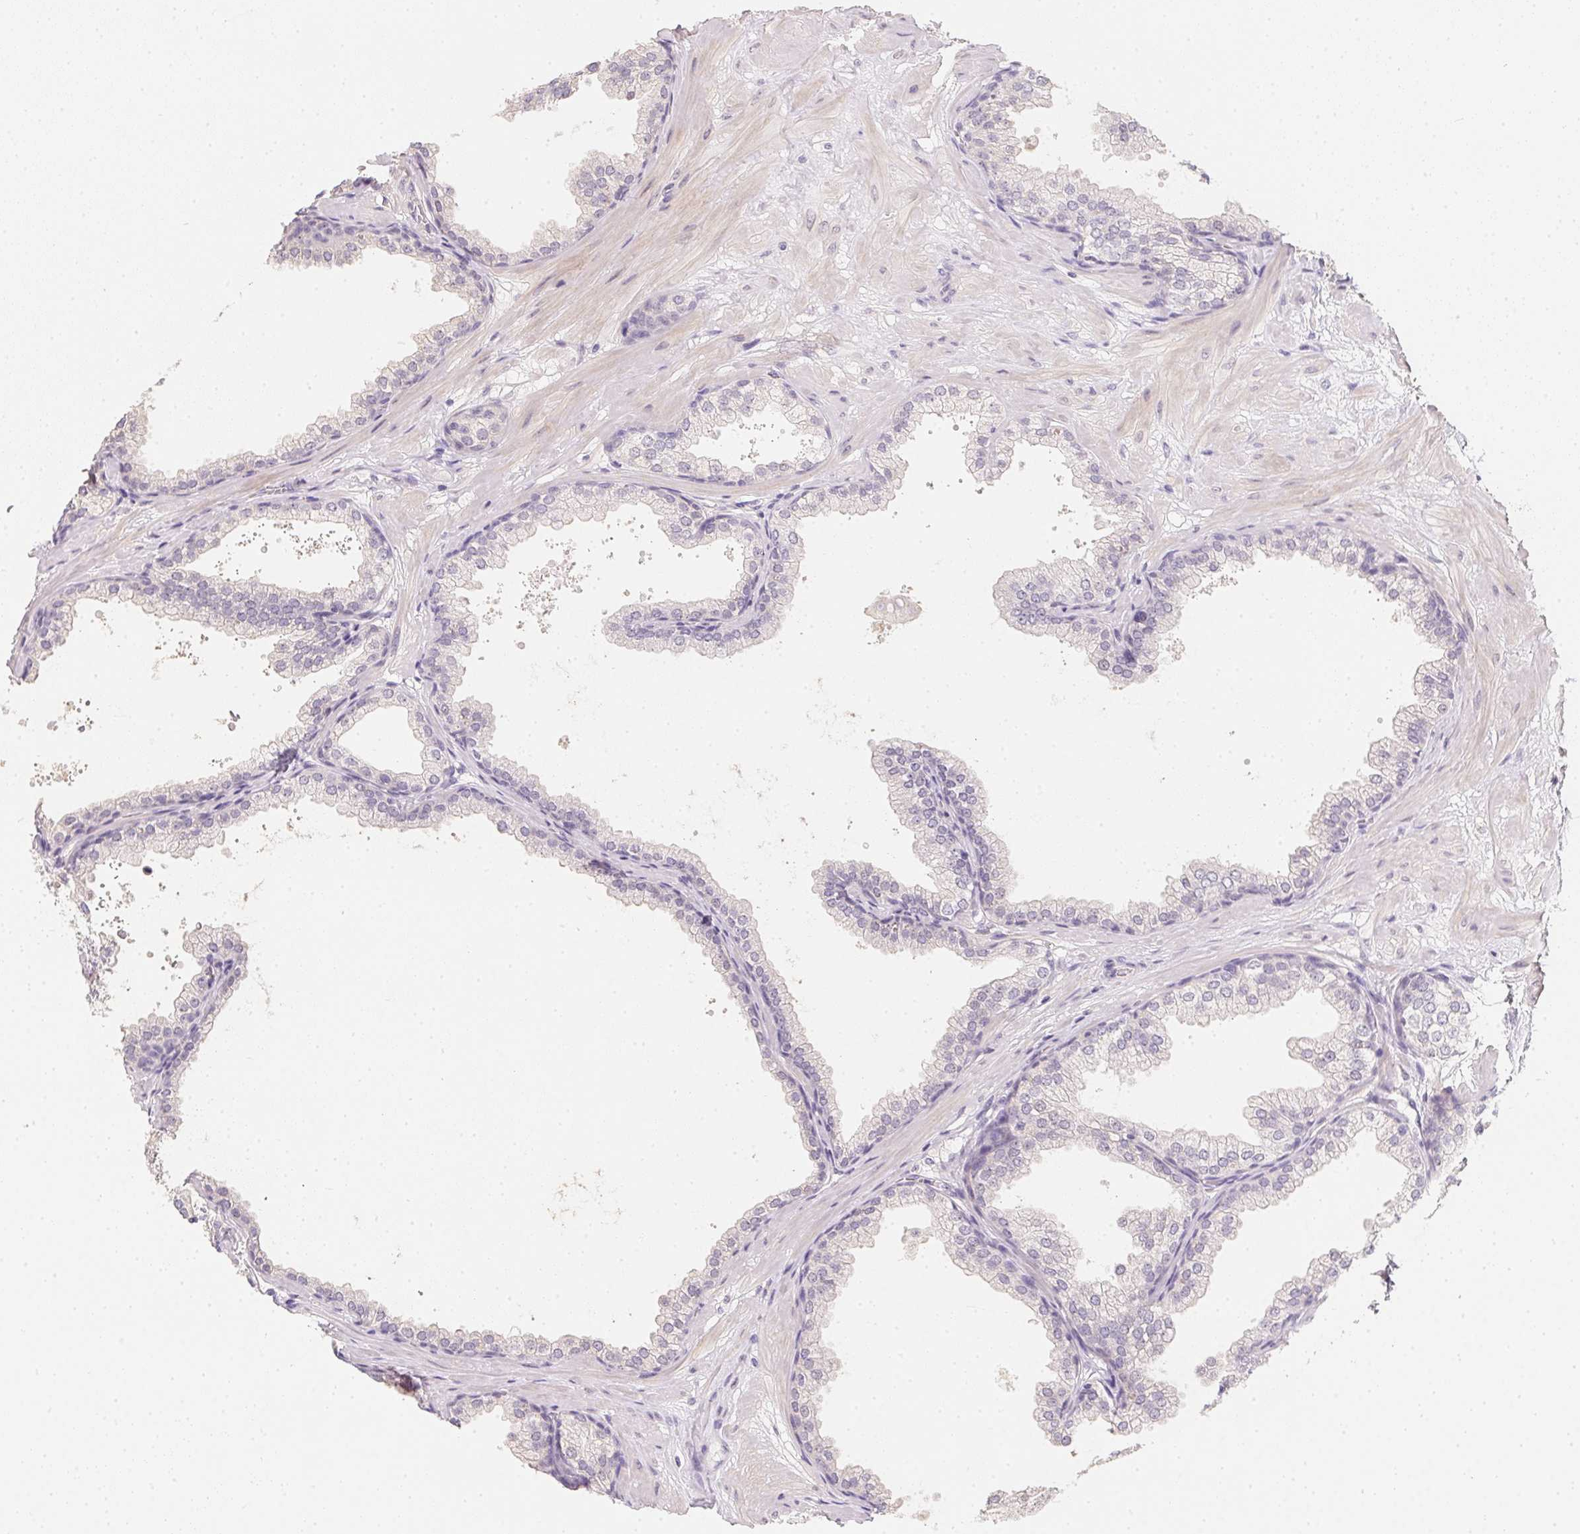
{"staining": {"intensity": "negative", "quantity": "none", "location": "none"}, "tissue": "prostate", "cell_type": "Glandular cells", "image_type": "normal", "snomed": [{"axis": "morphology", "description": "Normal tissue, NOS"}, {"axis": "topography", "description": "Prostate"}], "caption": "An image of prostate stained for a protein demonstrates no brown staining in glandular cells.", "gene": "ZBBX", "patient": {"sex": "male", "age": 37}}